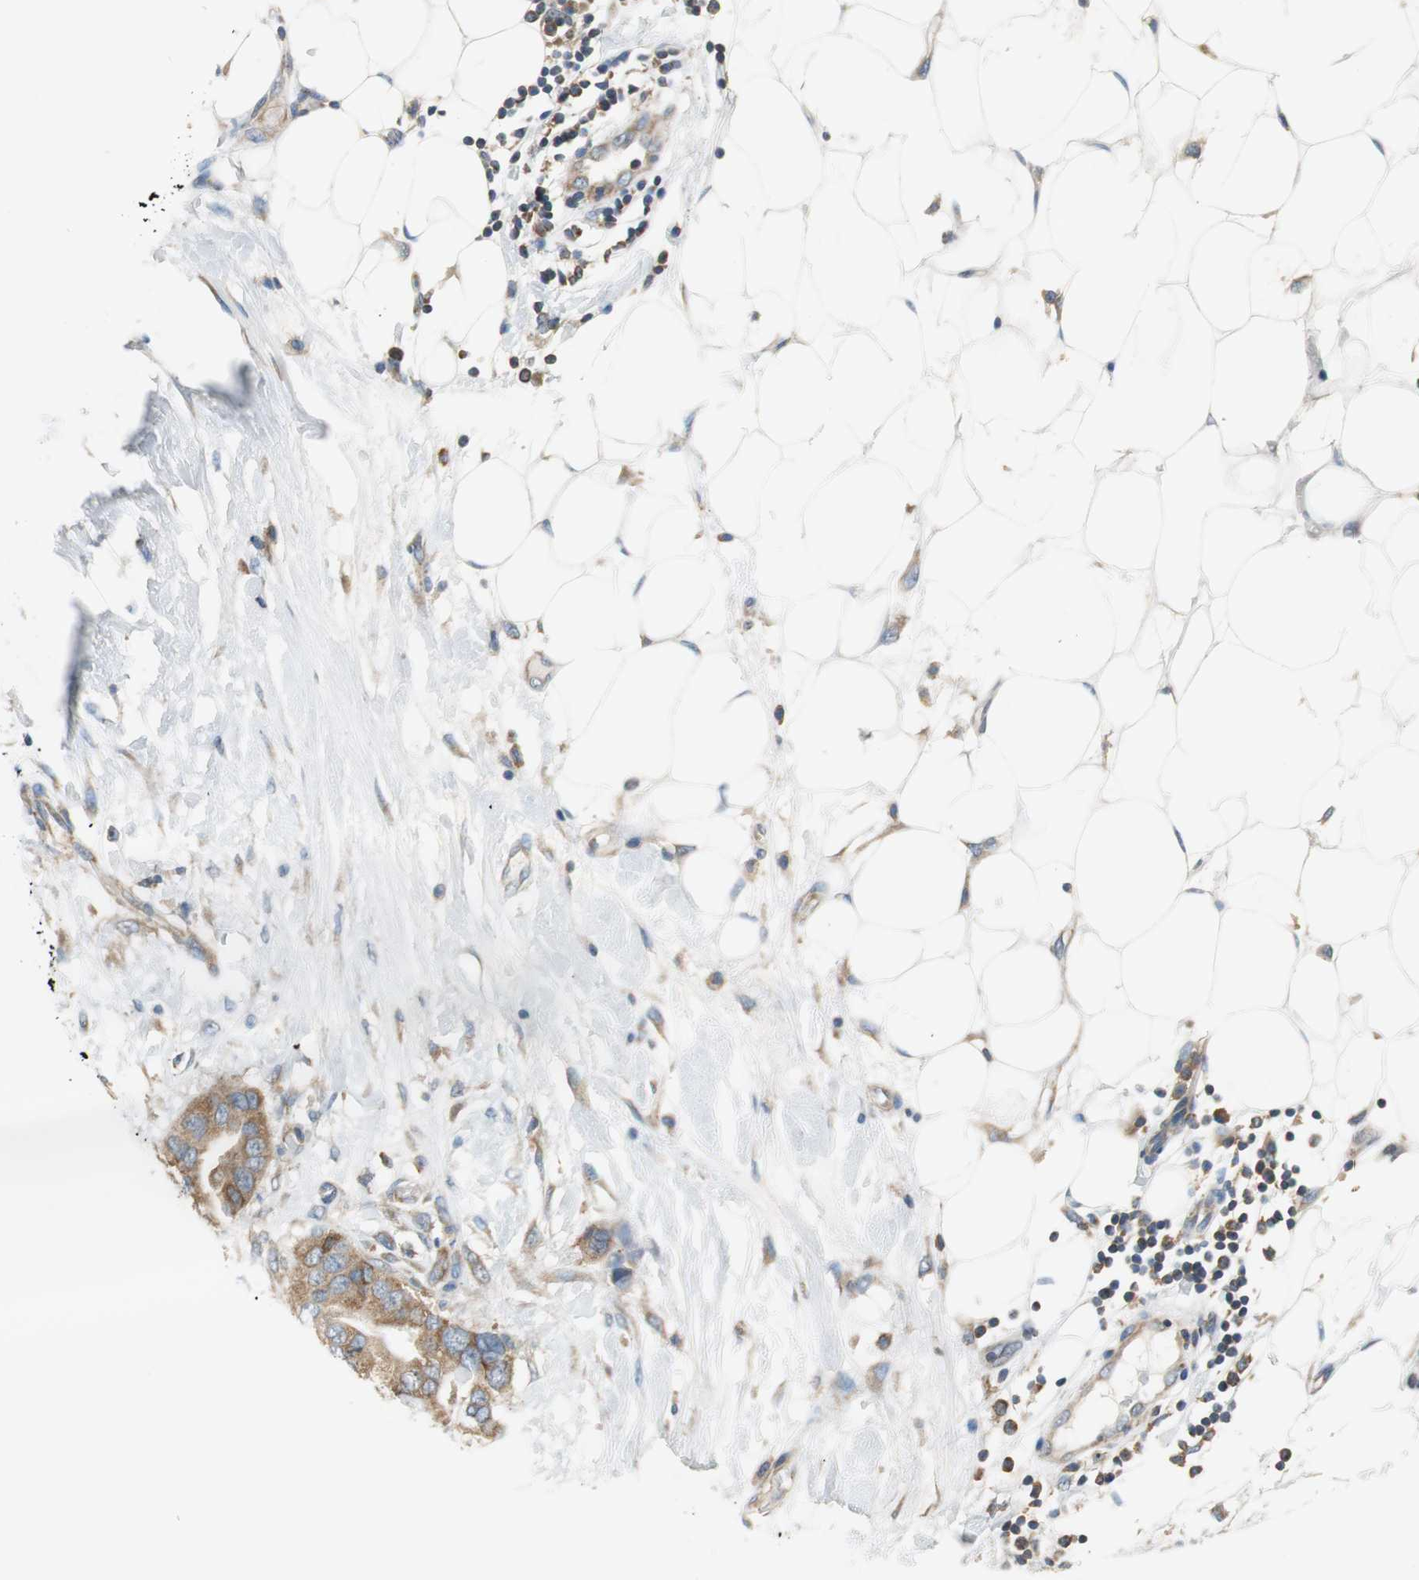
{"staining": {"intensity": "moderate", "quantity": ">75%", "location": "cytoplasmic/membranous"}, "tissue": "breast cancer", "cell_type": "Tumor cells", "image_type": "cancer", "snomed": [{"axis": "morphology", "description": "Duct carcinoma"}, {"axis": "topography", "description": "Breast"}], "caption": "Brown immunohistochemical staining in human breast cancer (invasive ductal carcinoma) shows moderate cytoplasmic/membranous positivity in about >75% of tumor cells.", "gene": "CNOT3", "patient": {"sex": "female", "age": 40}}